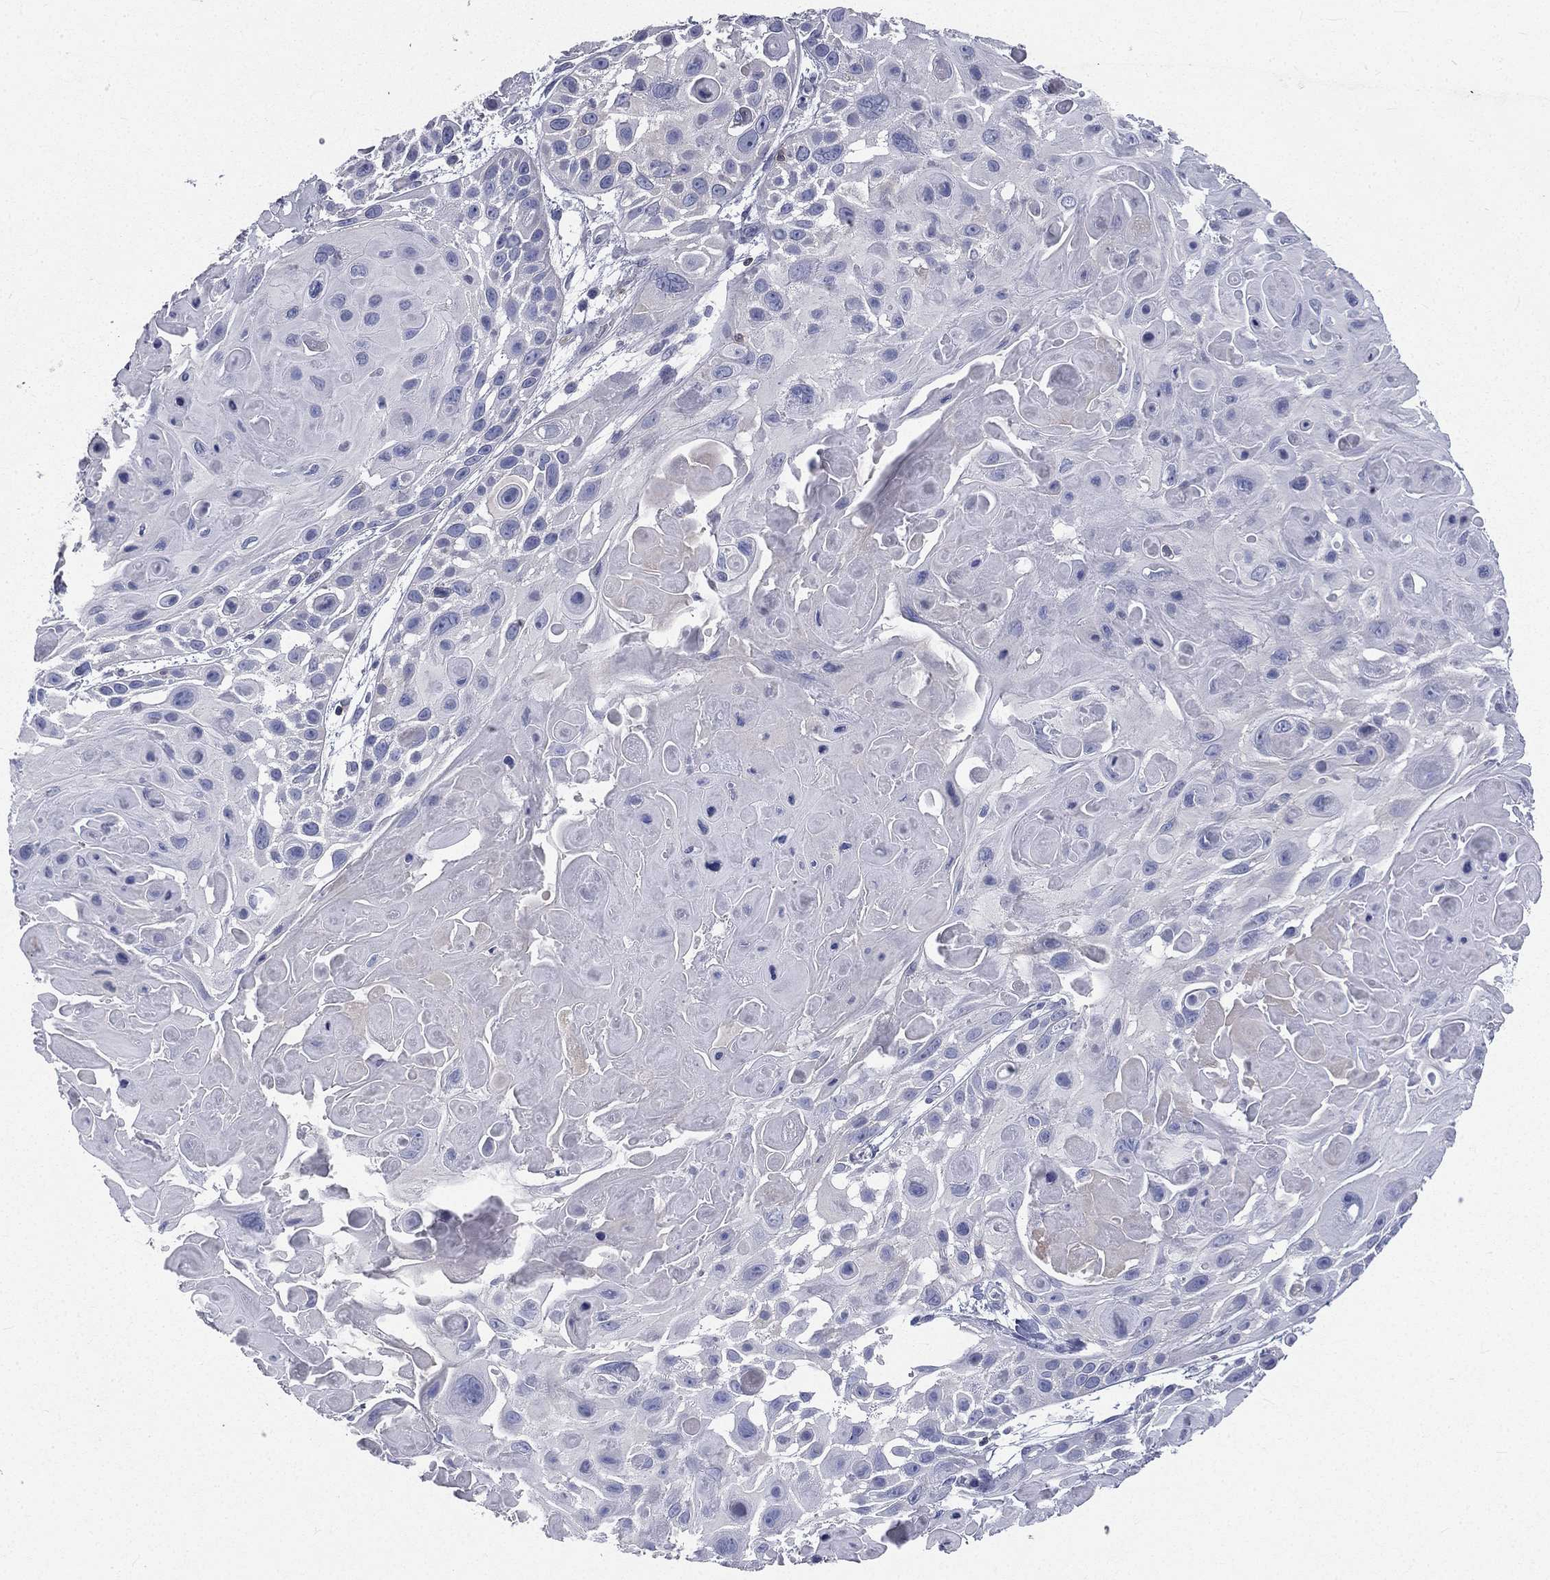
{"staining": {"intensity": "negative", "quantity": "none", "location": "none"}, "tissue": "skin cancer", "cell_type": "Tumor cells", "image_type": "cancer", "snomed": [{"axis": "morphology", "description": "Squamous cell carcinoma, NOS"}, {"axis": "topography", "description": "Skin"}, {"axis": "topography", "description": "Anal"}], "caption": "Skin cancer stained for a protein using immunohistochemistry (IHC) shows no staining tumor cells.", "gene": "CD3D", "patient": {"sex": "female", "age": 75}}